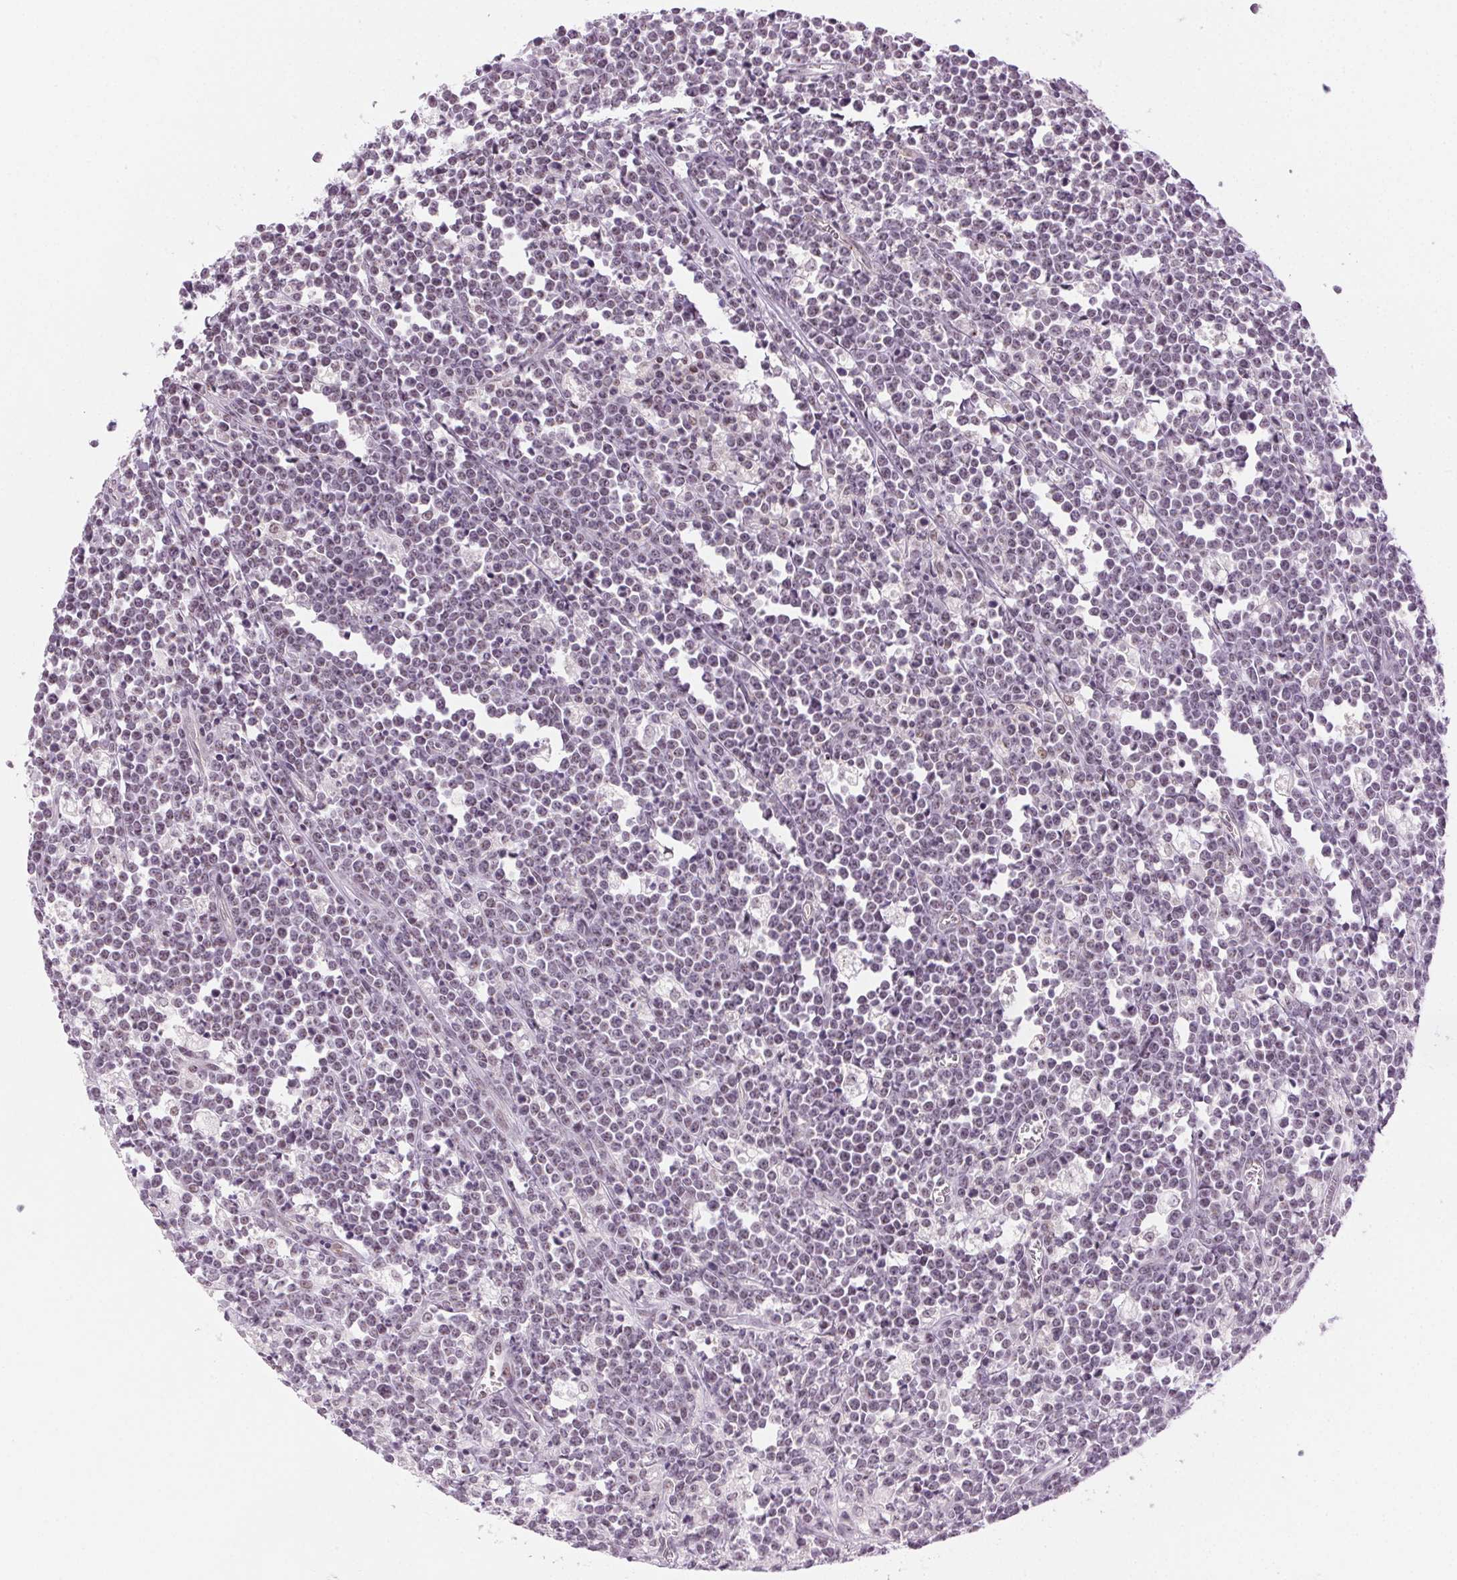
{"staining": {"intensity": "negative", "quantity": "none", "location": "none"}, "tissue": "lymphoma", "cell_type": "Tumor cells", "image_type": "cancer", "snomed": [{"axis": "morphology", "description": "Malignant lymphoma, non-Hodgkin's type, High grade"}, {"axis": "topography", "description": "Small intestine"}], "caption": "This is a image of IHC staining of malignant lymphoma, non-Hodgkin's type (high-grade), which shows no staining in tumor cells.", "gene": "AIF1L", "patient": {"sex": "female", "age": 56}}